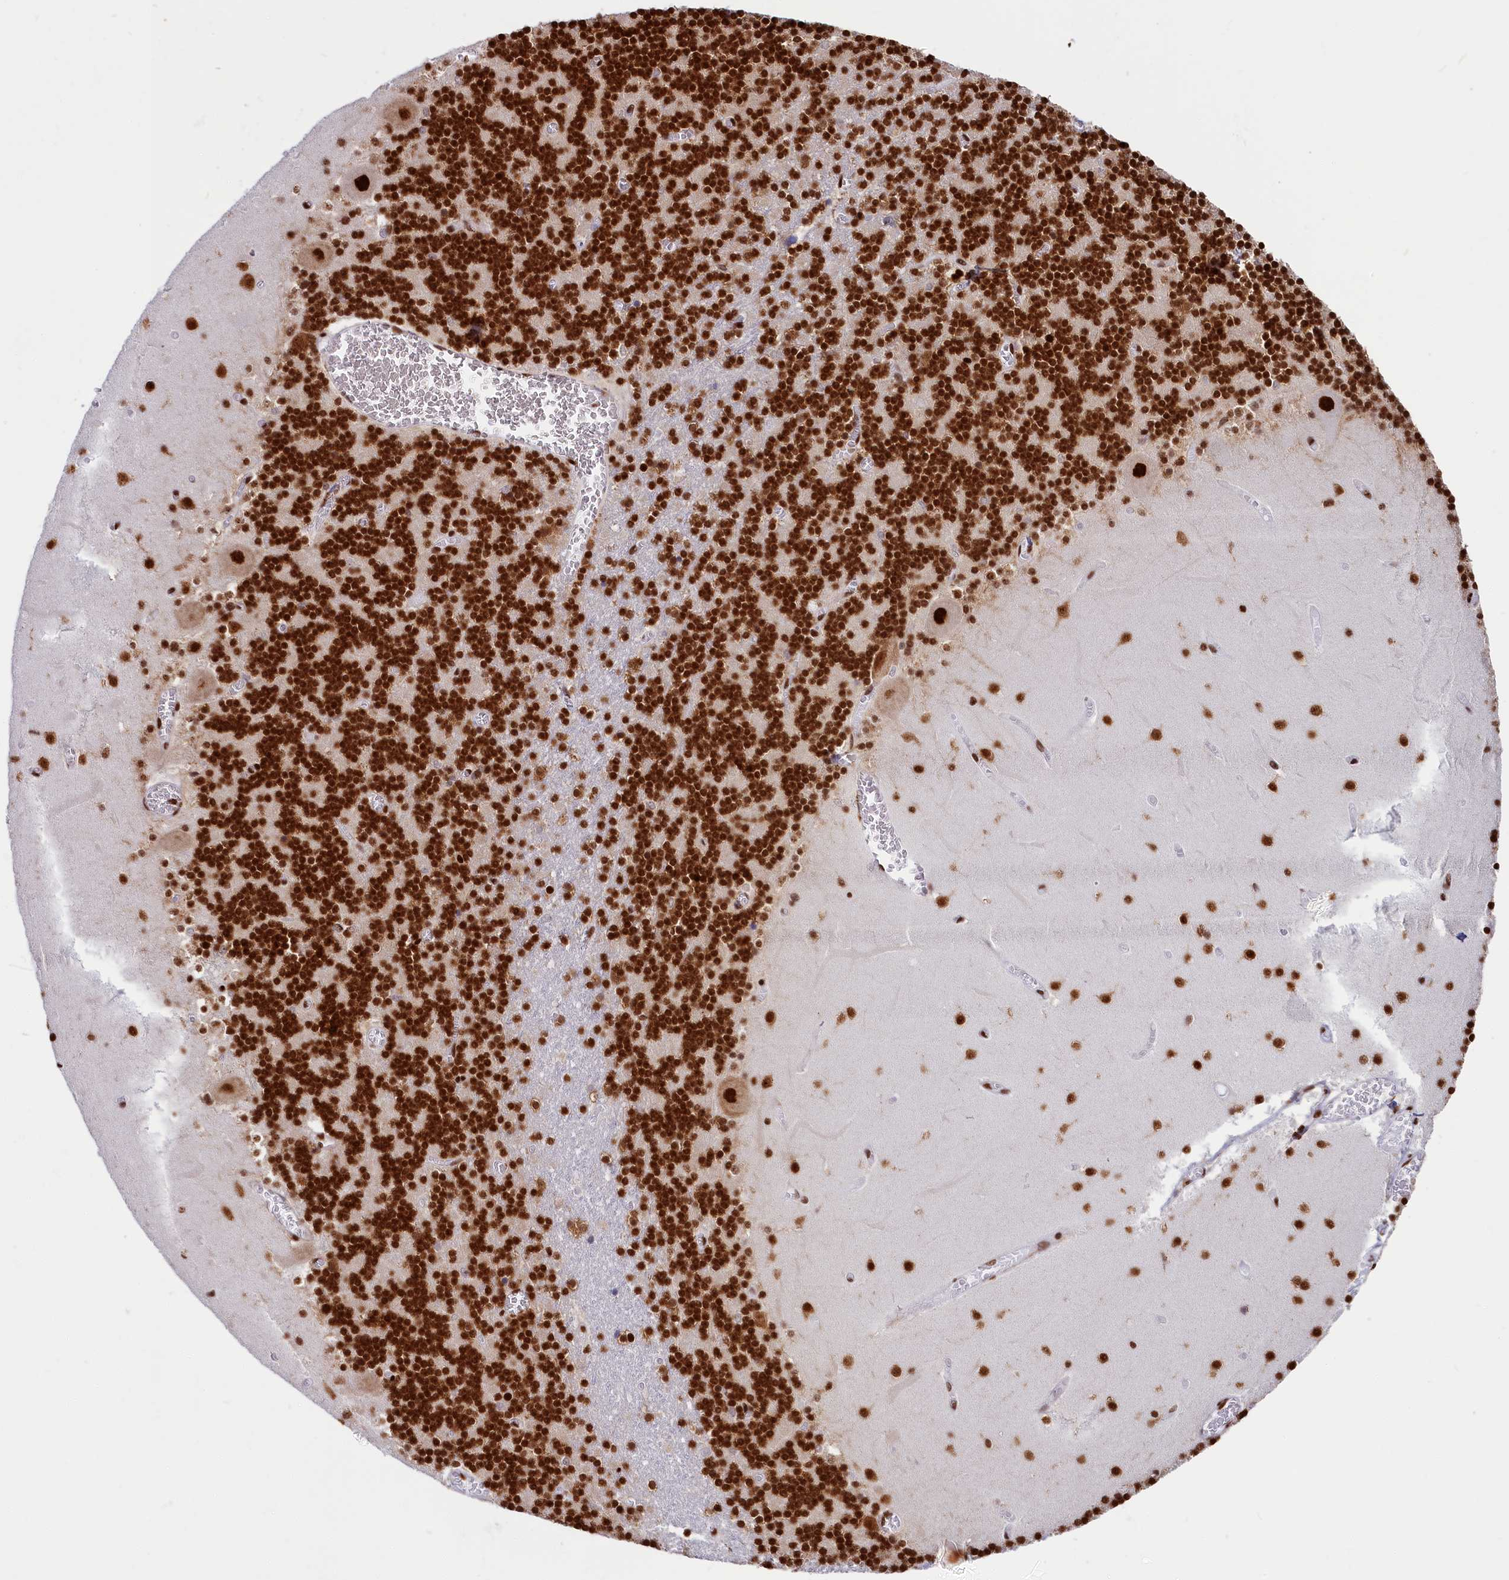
{"staining": {"intensity": "strong", "quantity": ">75%", "location": "nuclear"}, "tissue": "cerebellum", "cell_type": "Cells in granular layer", "image_type": "normal", "snomed": [{"axis": "morphology", "description": "Normal tissue, NOS"}, {"axis": "topography", "description": "Cerebellum"}], "caption": "Cerebellum stained for a protein shows strong nuclear positivity in cells in granular layer.", "gene": "SNRNP70", "patient": {"sex": "female", "age": 28}}